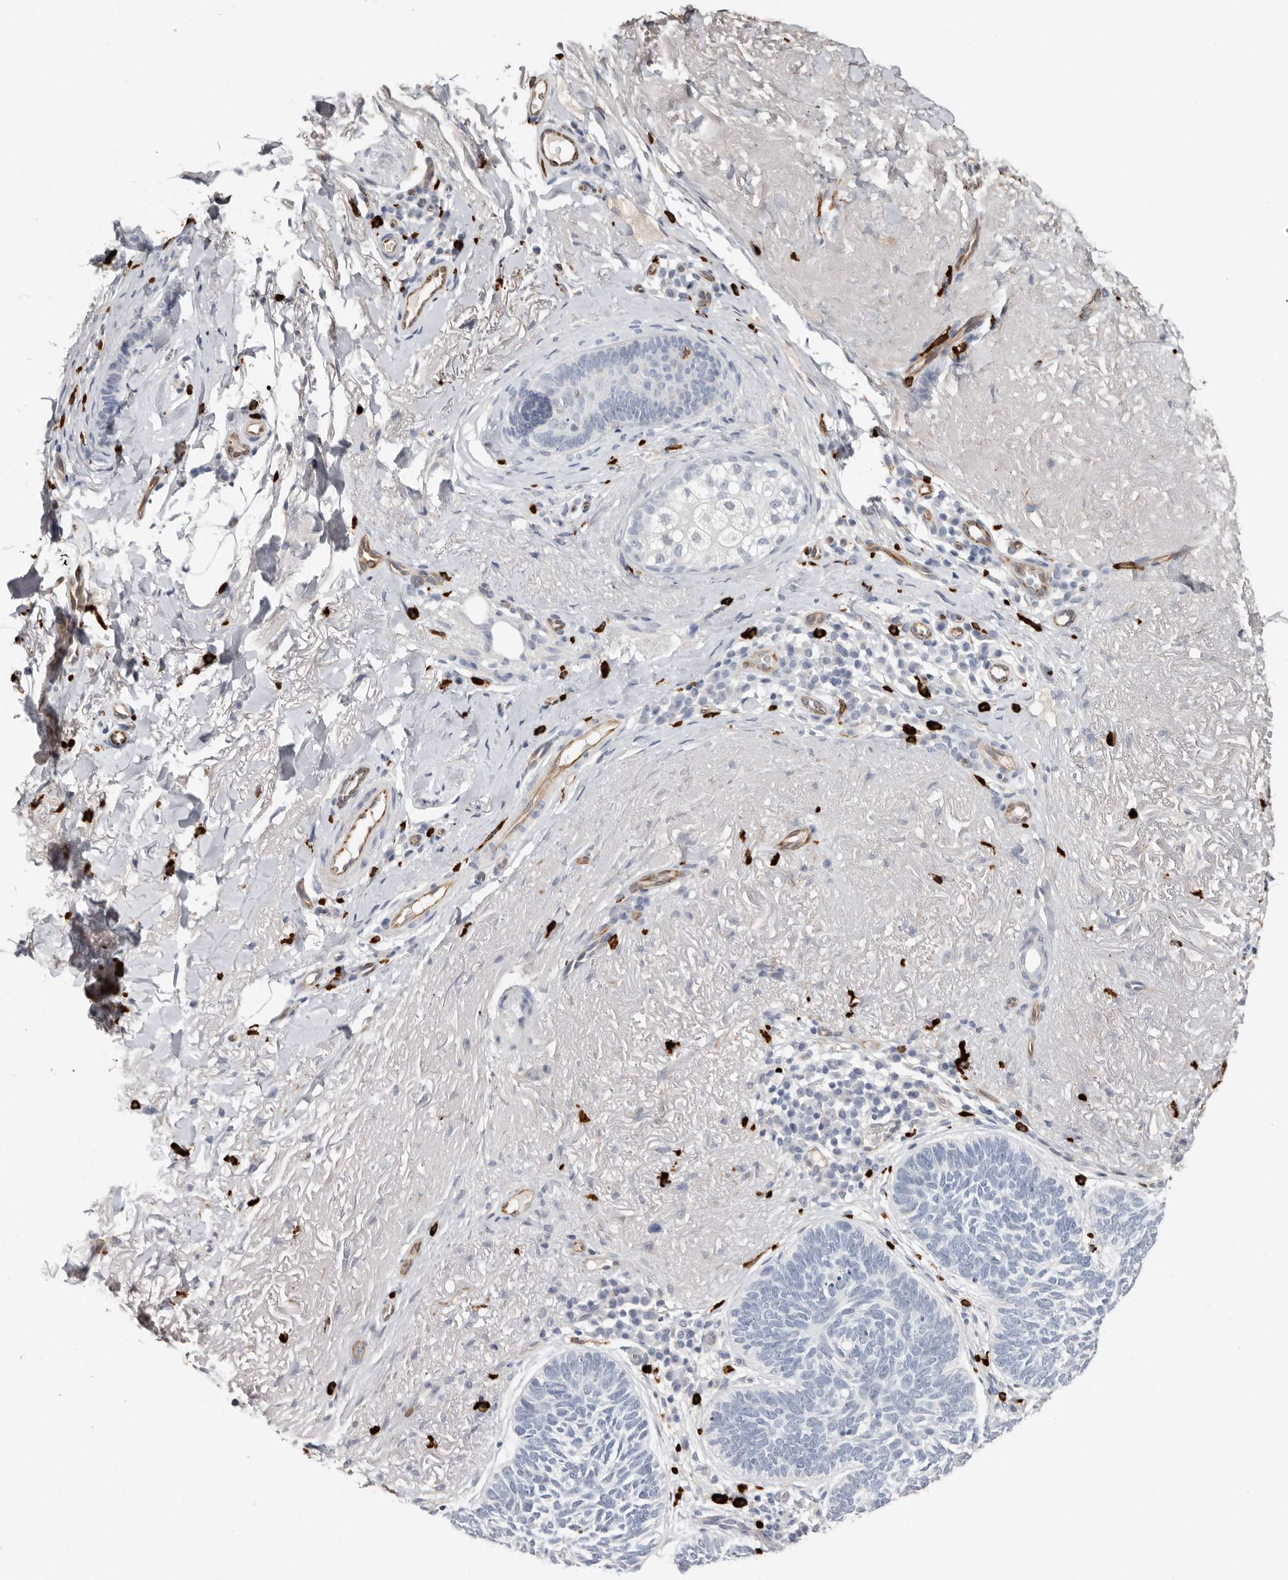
{"staining": {"intensity": "negative", "quantity": "none", "location": "none"}, "tissue": "skin cancer", "cell_type": "Tumor cells", "image_type": "cancer", "snomed": [{"axis": "morphology", "description": "Basal cell carcinoma"}, {"axis": "topography", "description": "Skin"}], "caption": "Tumor cells show no significant expression in skin cancer.", "gene": "PKDCC", "patient": {"sex": "female", "age": 85}}